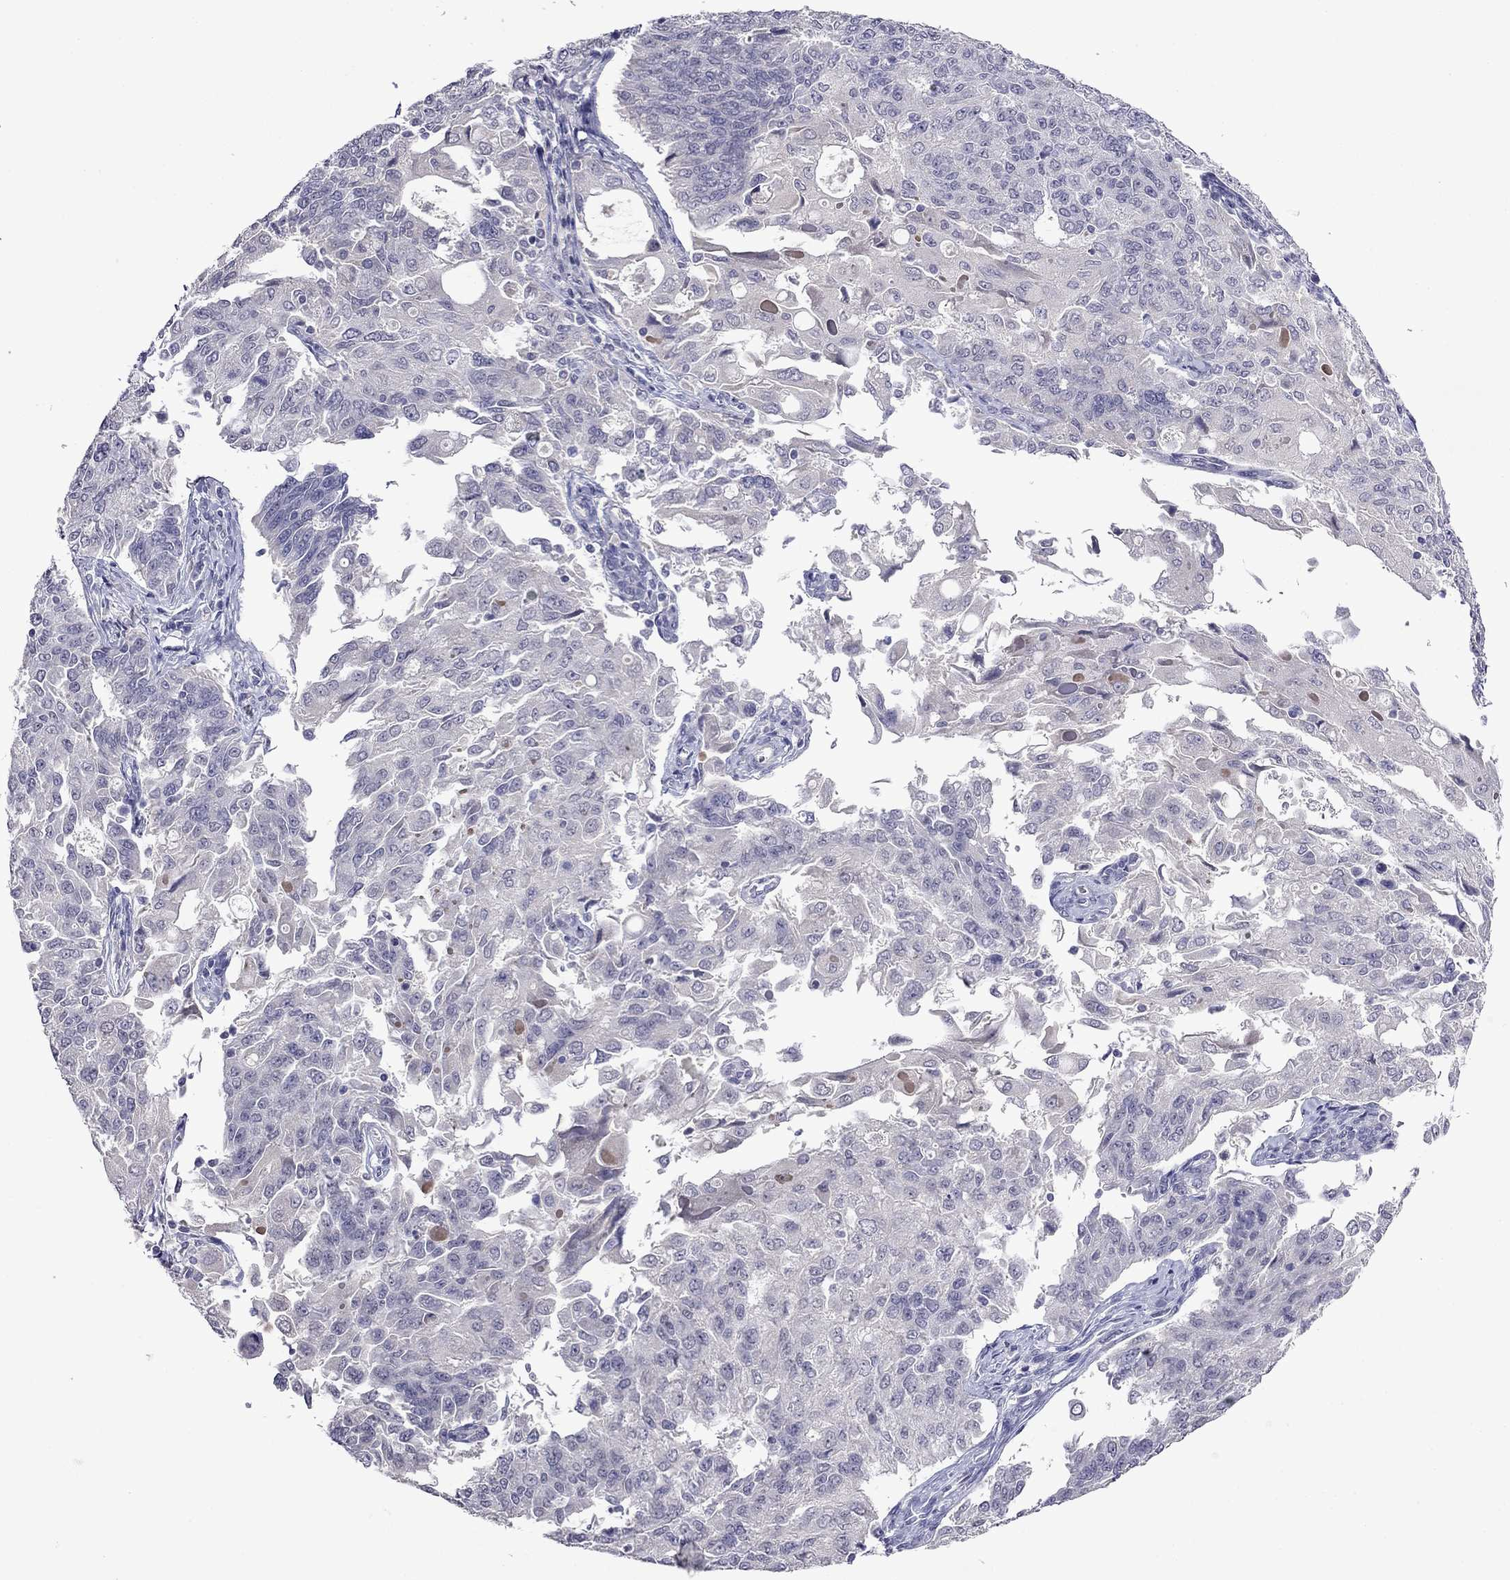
{"staining": {"intensity": "negative", "quantity": "none", "location": "none"}, "tissue": "endometrial cancer", "cell_type": "Tumor cells", "image_type": "cancer", "snomed": [{"axis": "morphology", "description": "Adenocarcinoma, NOS"}, {"axis": "topography", "description": "Endometrium"}], "caption": "Adenocarcinoma (endometrial) stained for a protein using IHC displays no expression tumor cells.", "gene": "STAR", "patient": {"sex": "female", "age": 43}}